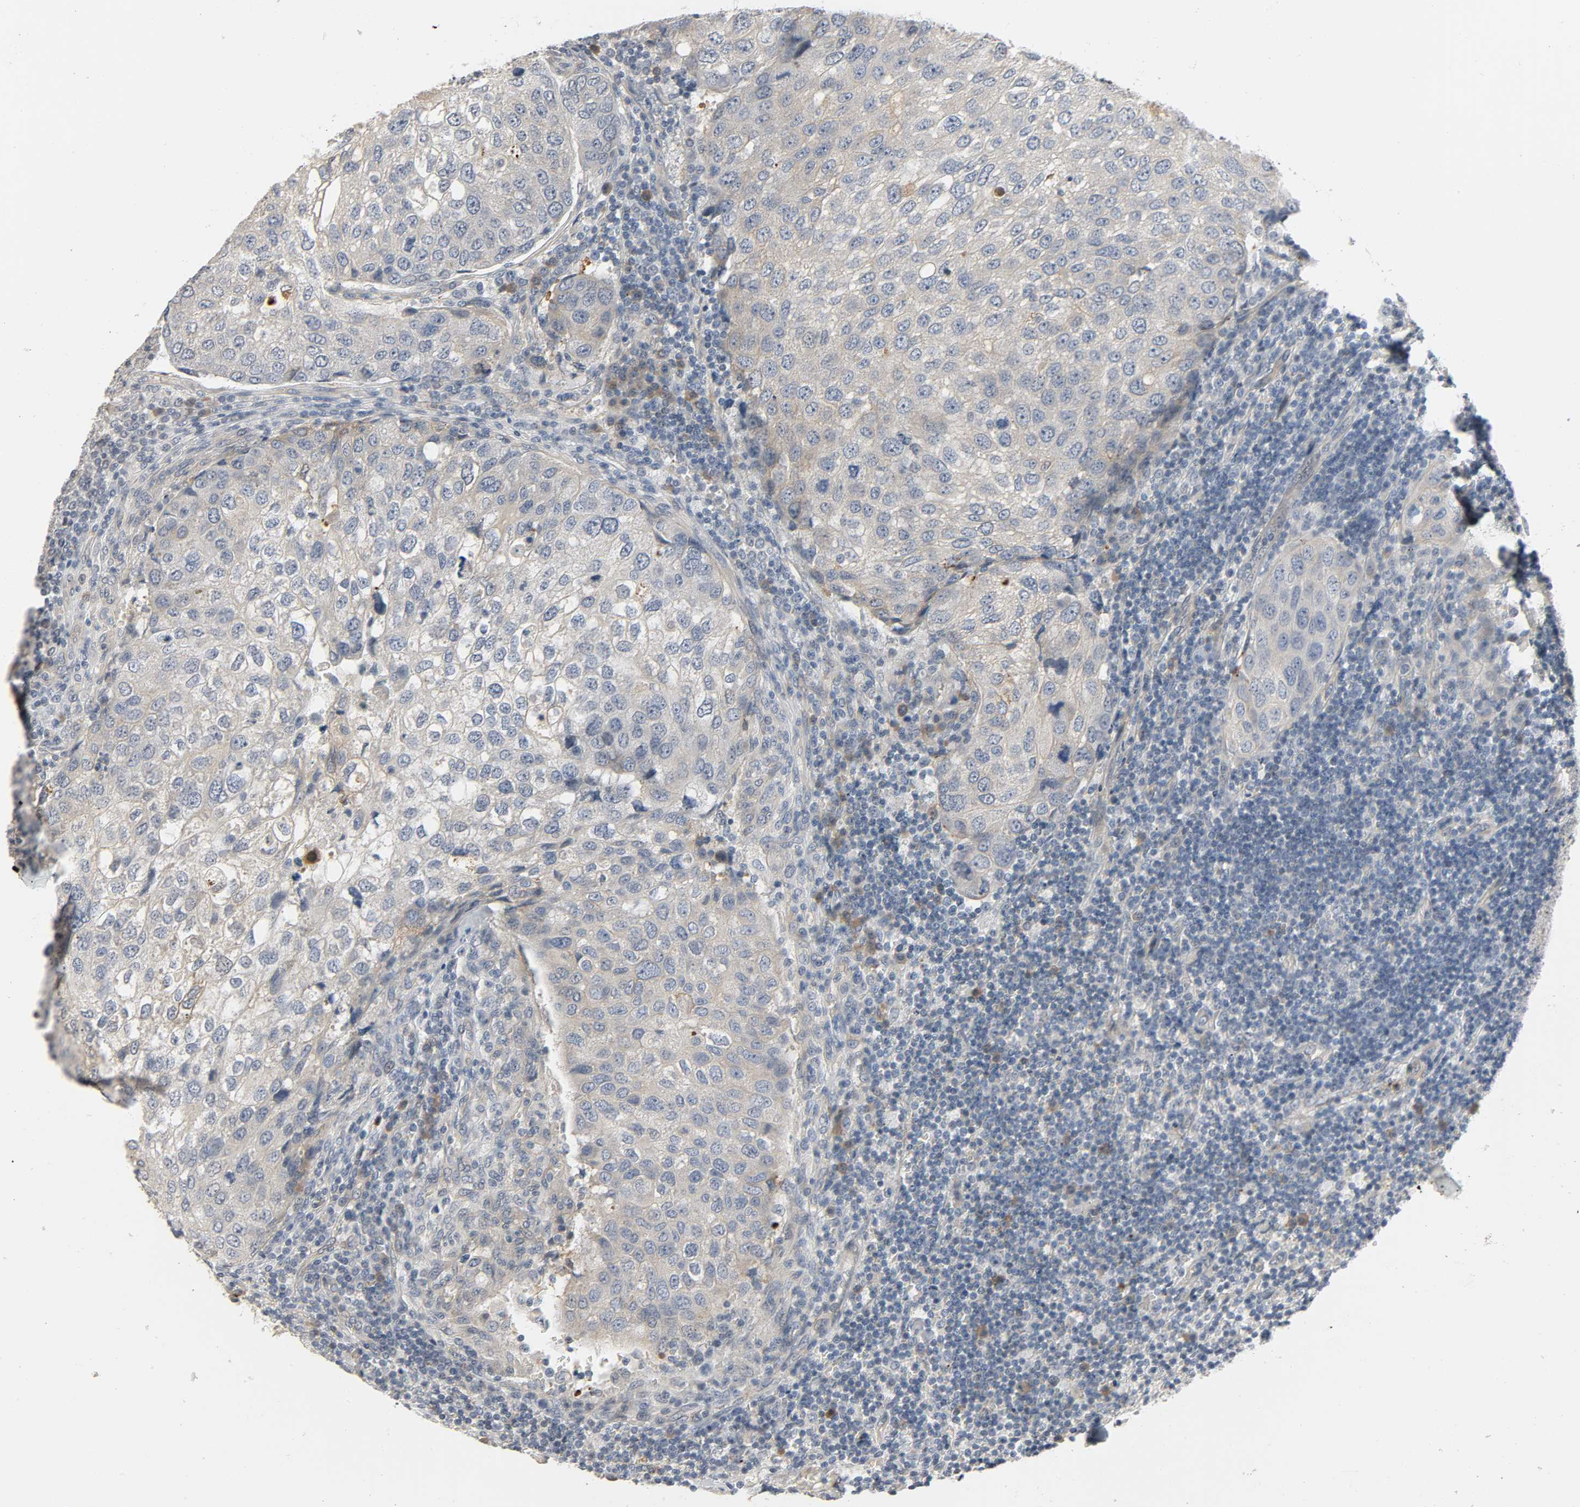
{"staining": {"intensity": "weak", "quantity": "<25%", "location": "cytoplasmic/membranous"}, "tissue": "urothelial cancer", "cell_type": "Tumor cells", "image_type": "cancer", "snomed": [{"axis": "morphology", "description": "Urothelial carcinoma, High grade"}, {"axis": "topography", "description": "Lymph node"}, {"axis": "topography", "description": "Urinary bladder"}], "caption": "Immunohistochemistry (IHC) image of neoplastic tissue: human high-grade urothelial carcinoma stained with DAB demonstrates no significant protein staining in tumor cells.", "gene": "LIMCH1", "patient": {"sex": "male", "age": 51}}